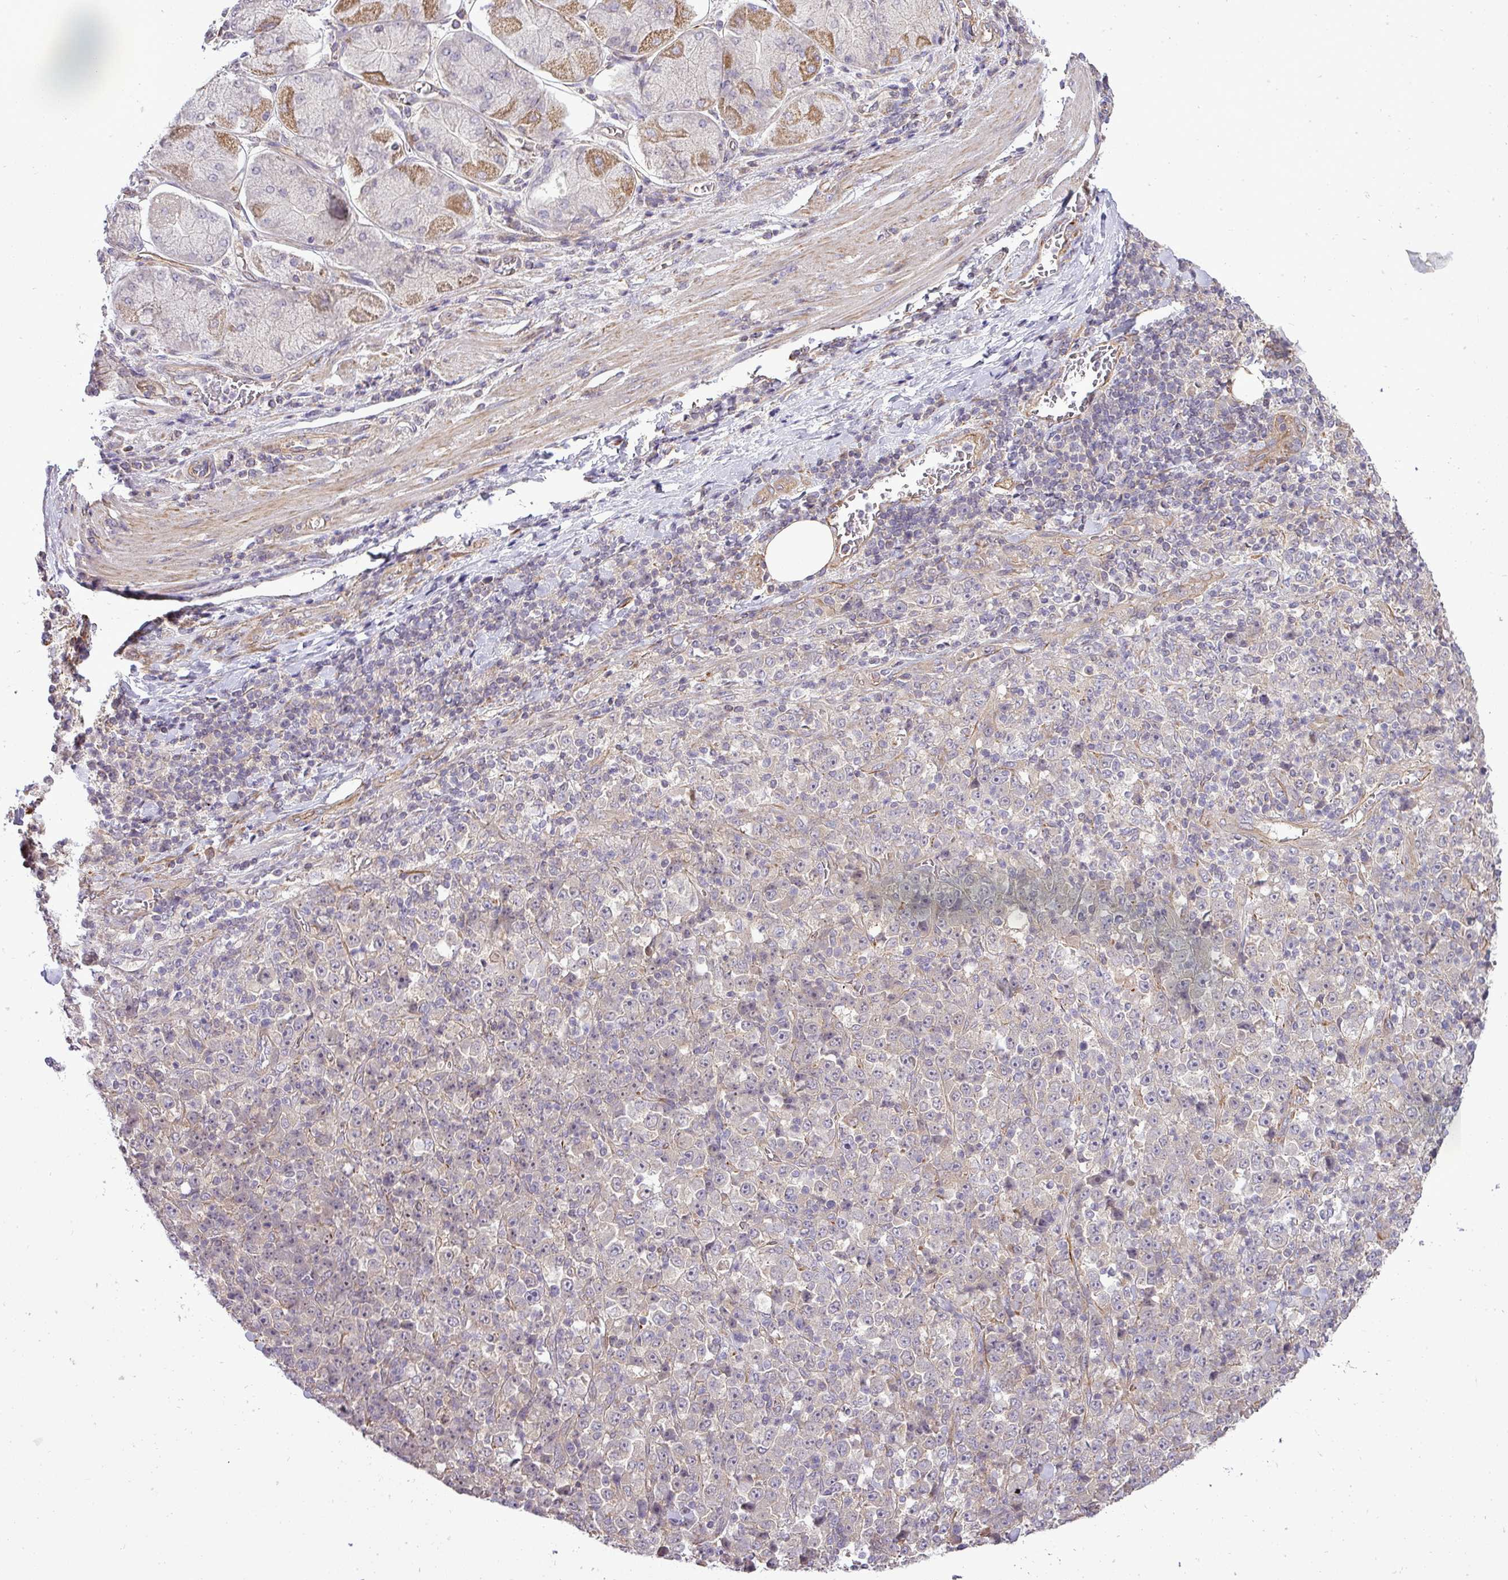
{"staining": {"intensity": "weak", "quantity": "<25%", "location": "cytoplasmic/membranous"}, "tissue": "stomach cancer", "cell_type": "Tumor cells", "image_type": "cancer", "snomed": [{"axis": "morphology", "description": "Normal tissue, NOS"}, {"axis": "morphology", "description": "Adenocarcinoma, NOS"}, {"axis": "topography", "description": "Stomach, upper"}, {"axis": "topography", "description": "Stomach"}], "caption": "The immunohistochemistry micrograph has no significant staining in tumor cells of stomach adenocarcinoma tissue.", "gene": "PDRG1", "patient": {"sex": "male", "age": 59}}